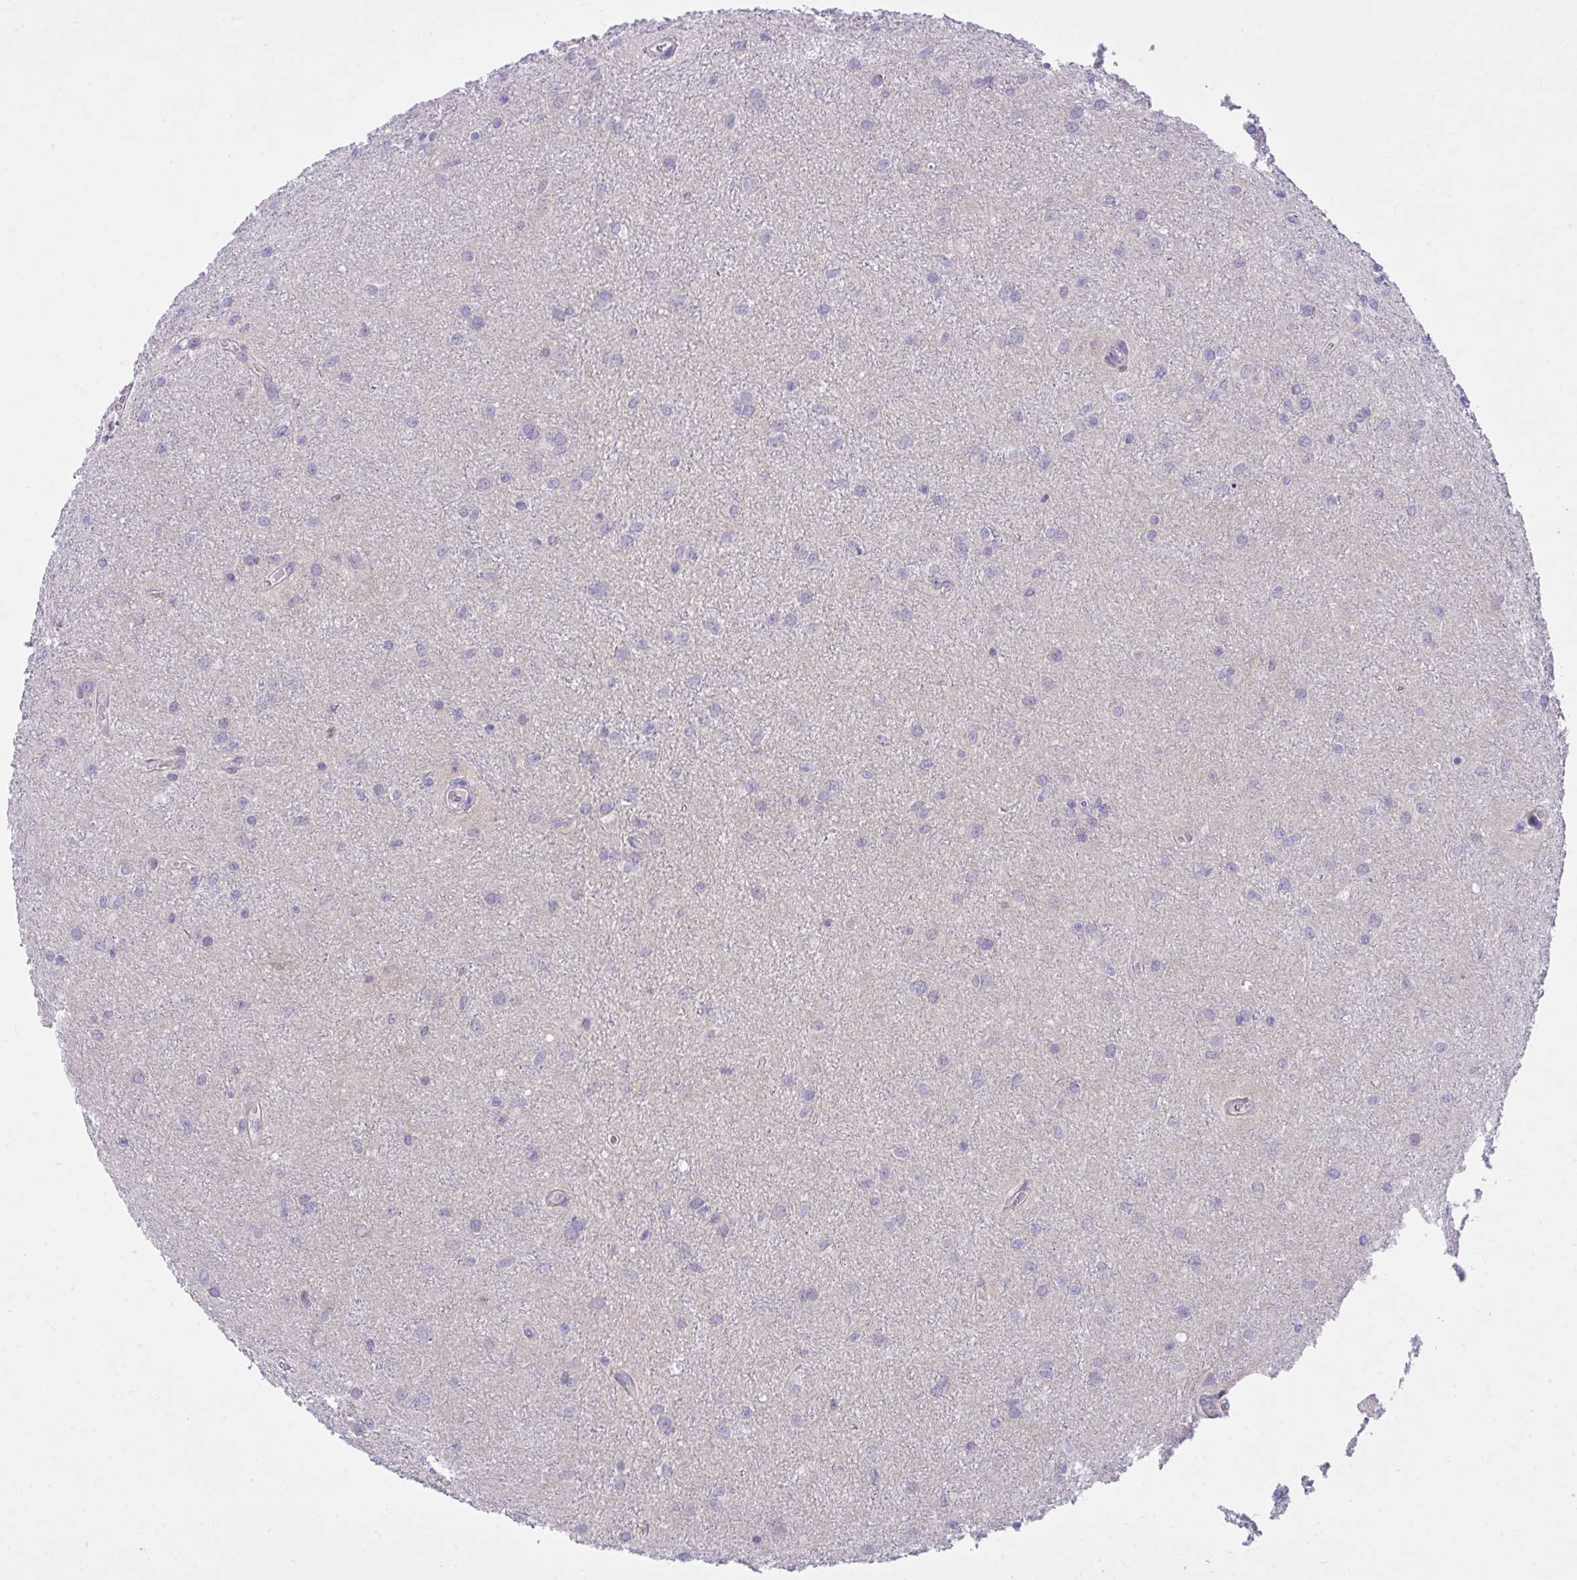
{"staining": {"intensity": "negative", "quantity": "none", "location": "none"}, "tissue": "glioma", "cell_type": "Tumor cells", "image_type": "cancer", "snomed": [{"axis": "morphology", "description": "Glioma, malignant, Low grade"}, {"axis": "topography", "description": "Cerebellum"}], "caption": "Immunohistochemistry histopathology image of neoplastic tissue: human low-grade glioma (malignant) stained with DAB exhibits no significant protein expression in tumor cells.", "gene": "MED9", "patient": {"sex": "female", "age": 5}}